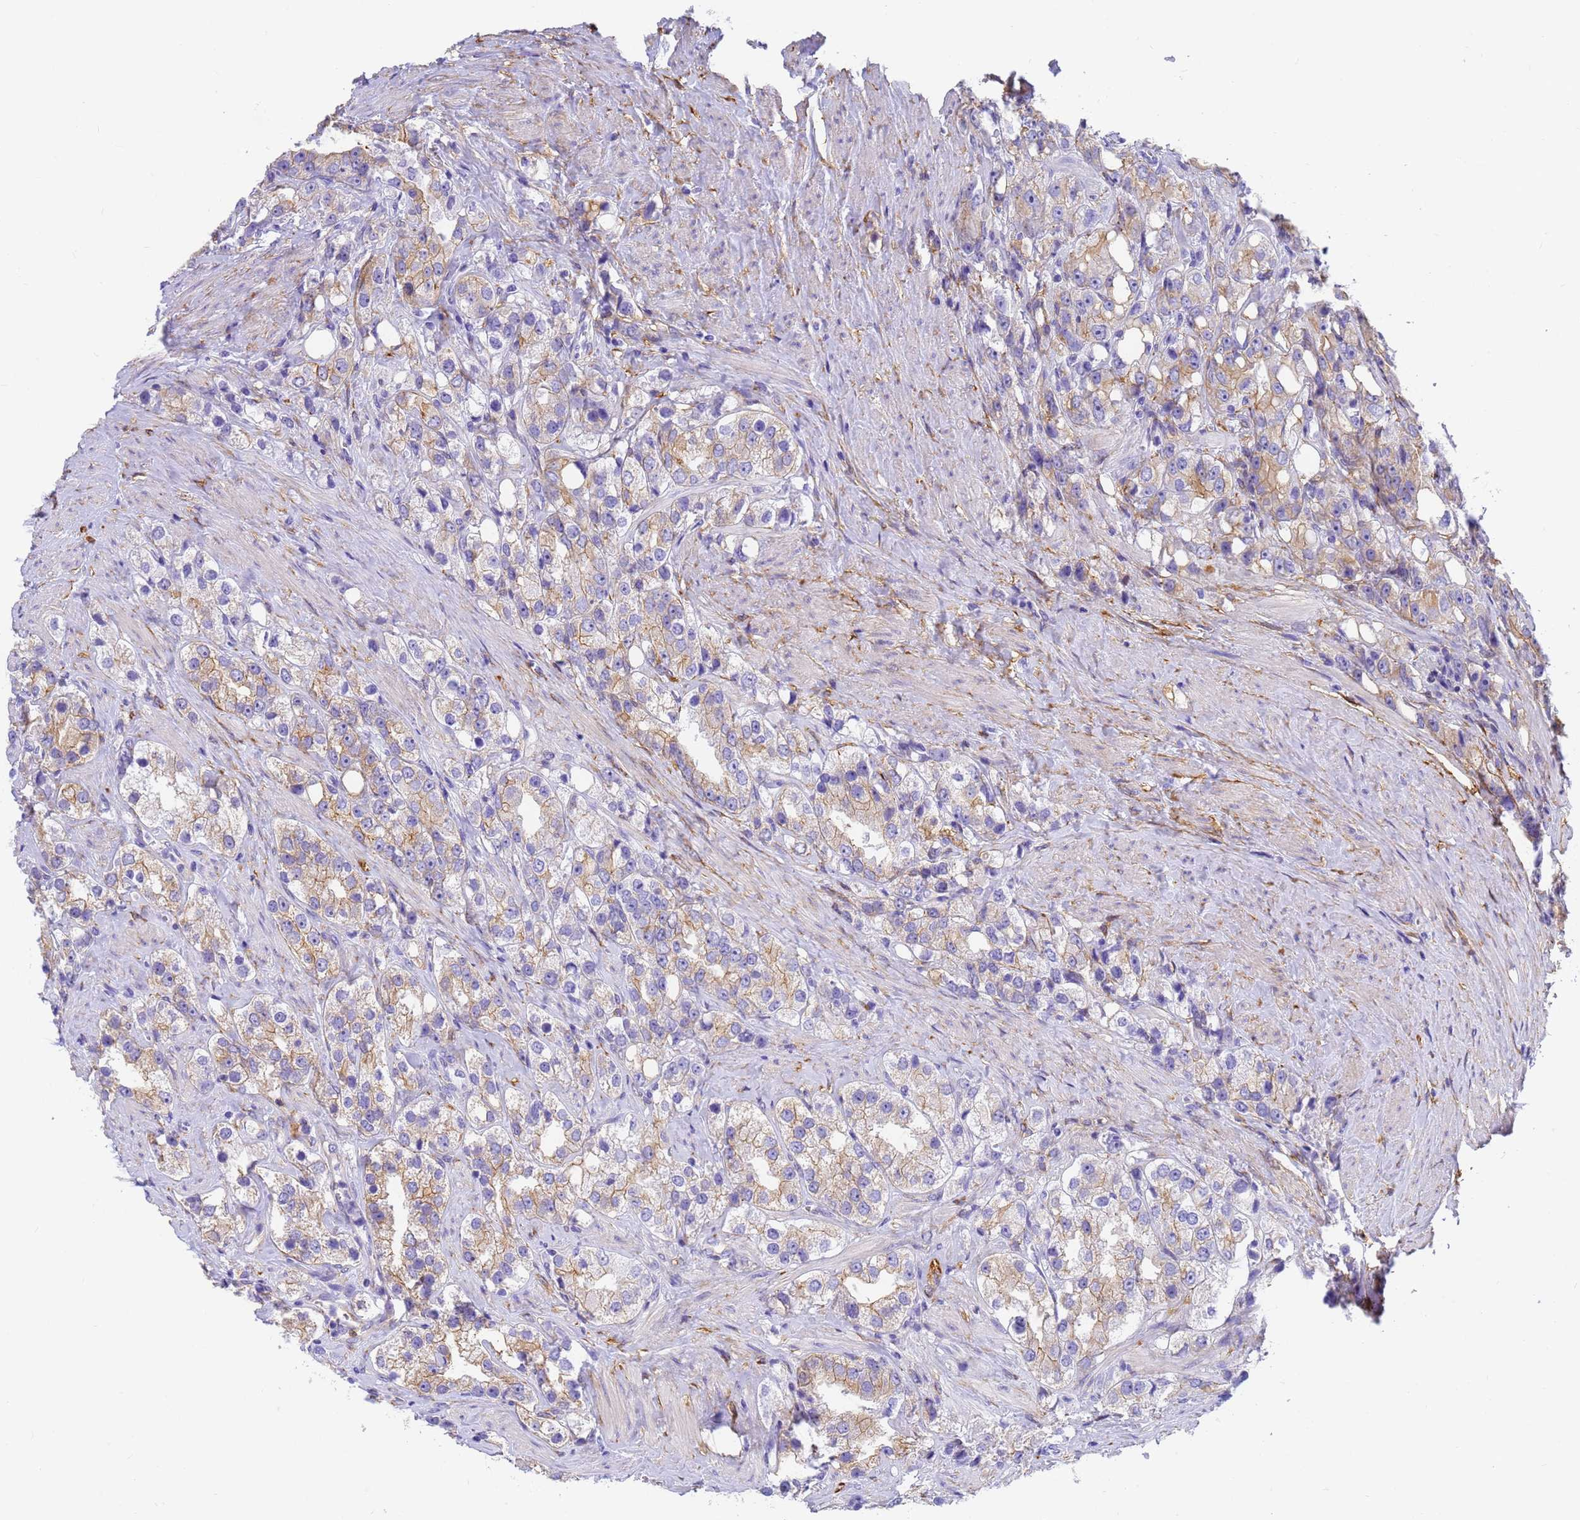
{"staining": {"intensity": "weak", "quantity": "25%-75%", "location": "cytoplasmic/membranous"}, "tissue": "prostate cancer", "cell_type": "Tumor cells", "image_type": "cancer", "snomed": [{"axis": "morphology", "description": "Adenocarcinoma, NOS"}, {"axis": "topography", "description": "Prostate"}], "caption": "Brown immunohistochemical staining in prostate cancer (adenocarcinoma) demonstrates weak cytoplasmic/membranous expression in about 25%-75% of tumor cells.", "gene": "MVB12A", "patient": {"sex": "male", "age": 79}}